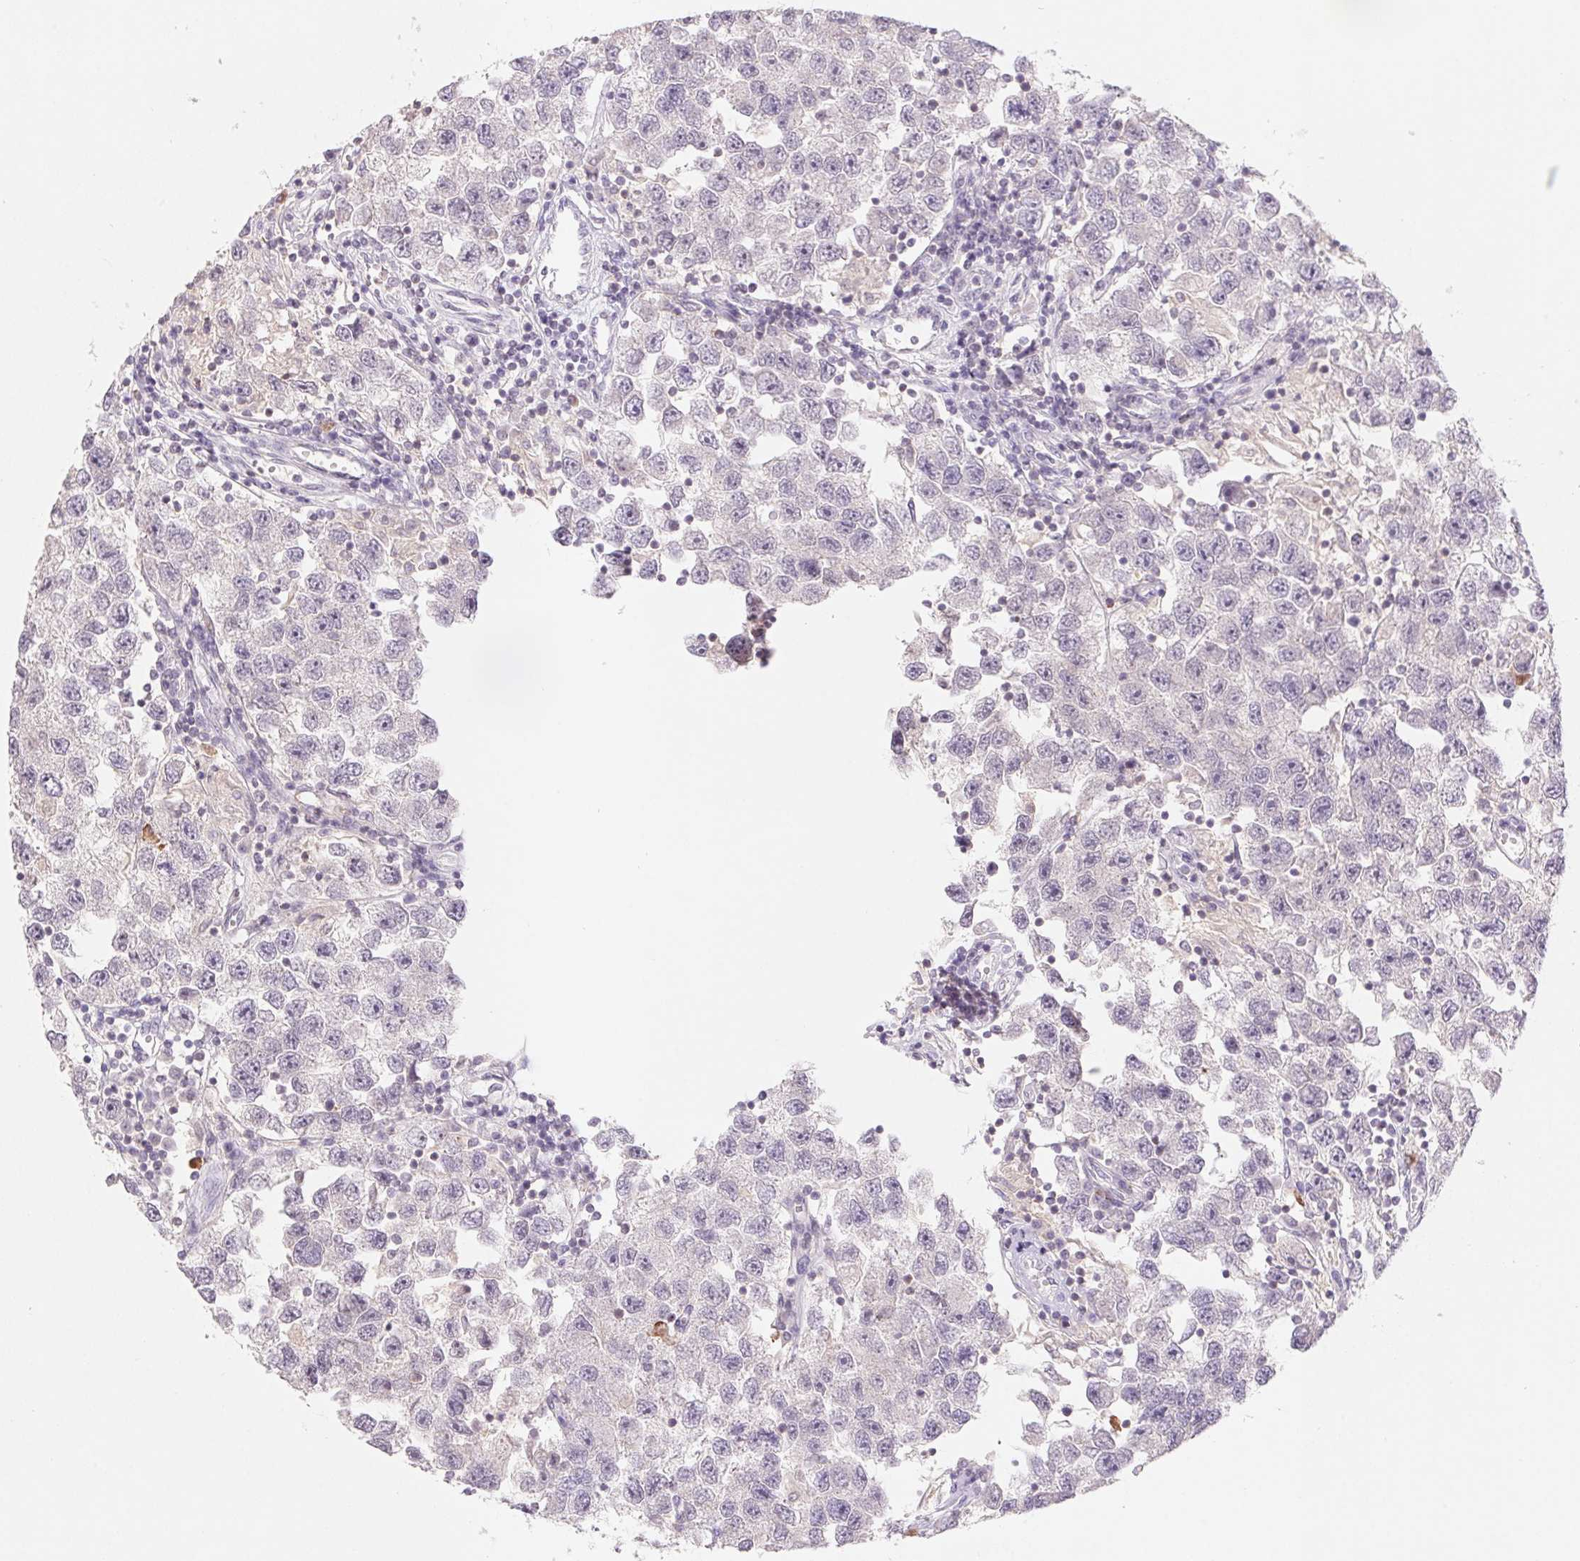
{"staining": {"intensity": "negative", "quantity": "none", "location": "none"}, "tissue": "testis cancer", "cell_type": "Tumor cells", "image_type": "cancer", "snomed": [{"axis": "morphology", "description": "Seminoma, NOS"}, {"axis": "topography", "description": "Testis"}], "caption": "Immunohistochemical staining of testis seminoma displays no significant expression in tumor cells. (DAB (3,3'-diaminobenzidine) immunohistochemistry with hematoxylin counter stain).", "gene": "KIF26A", "patient": {"sex": "male", "age": 26}}